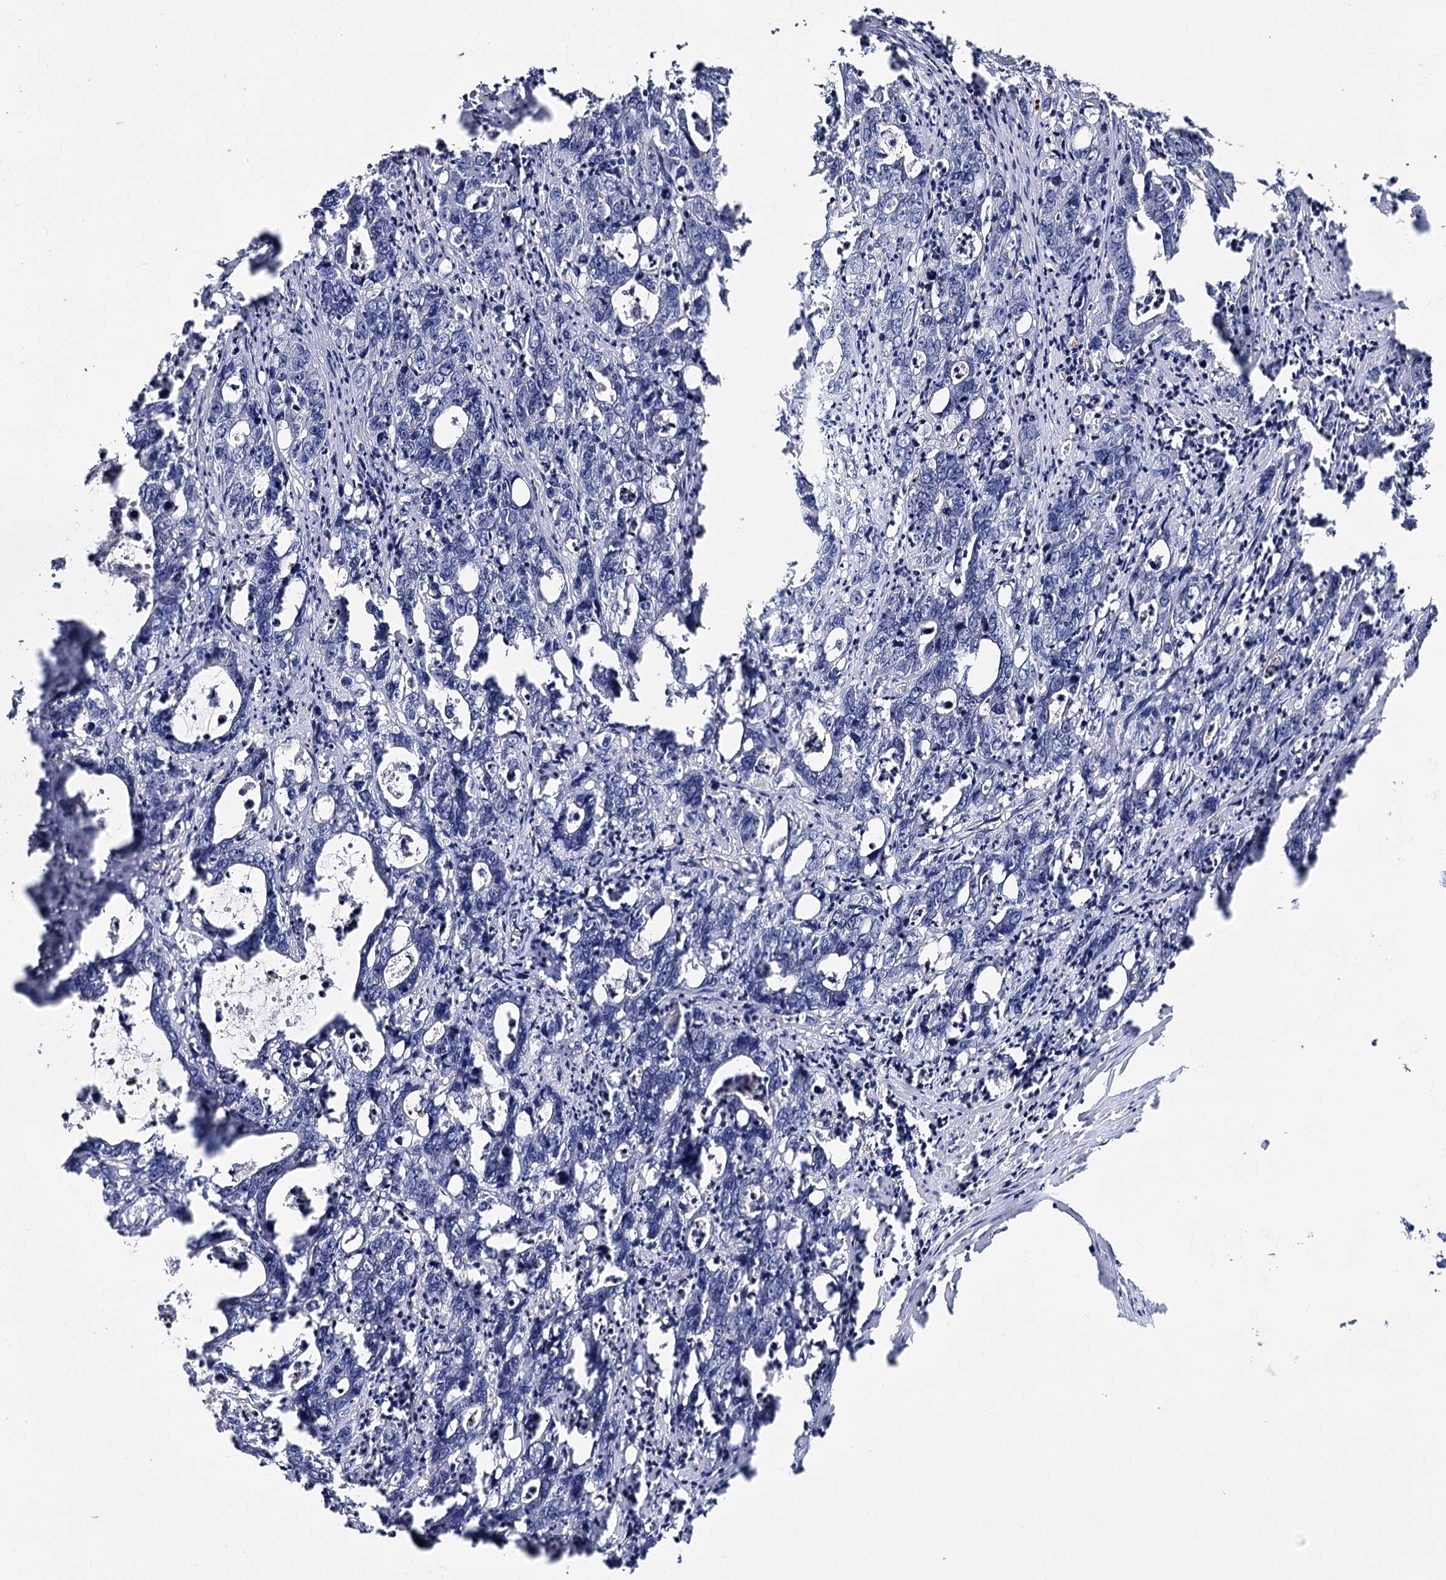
{"staining": {"intensity": "negative", "quantity": "none", "location": "none"}, "tissue": "colorectal cancer", "cell_type": "Tumor cells", "image_type": "cancer", "snomed": [{"axis": "morphology", "description": "Adenocarcinoma, NOS"}, {"axis": "topography", "description": "Colon"}], "caption": "Protein analysis of adenocarcinoma (colorectal) displays no significant staining in tumor cells.", "gene": "DNAH6", "patient": {"sex": "female", "age": 75}}